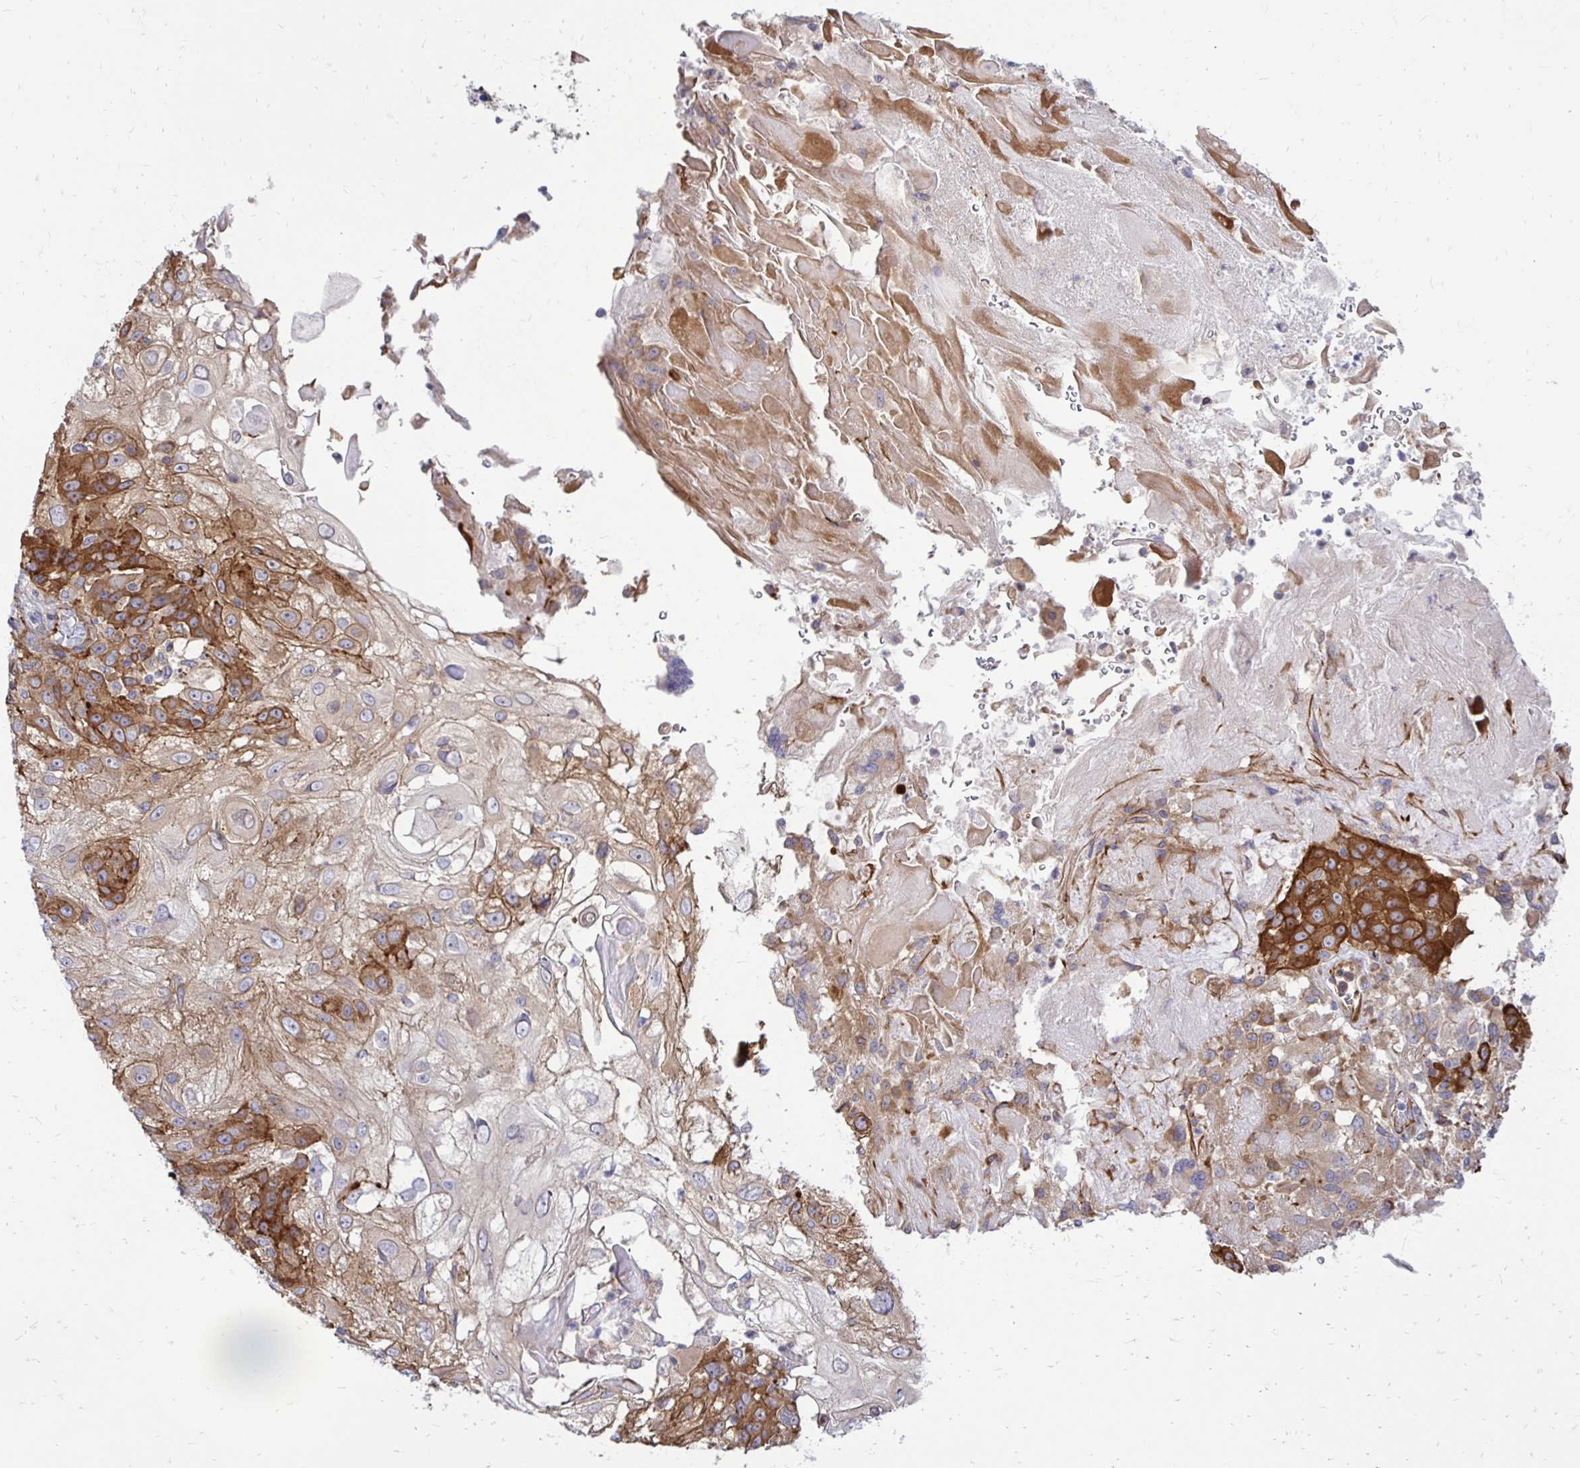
{"staining": {"intensity": "moderate", "quantity": ">75%", "location": "cytoplasmic/membranous"}, "tissue": "skin cancer", "cell_type": "Tumor cells", "image_type": "cancer", "snomed": [{"axis": "morphology", "description": "Normal tissue, NOS"}, {"axis": "morphology", "description": "Squamous cell carcinoma, NOS"}, {"axis": "topography", "description": "Skin"}], "caption": "Immunohistochemistry (DAB (3,3'-diaminobenzidine)) staining of human skin squamous cell carcinoma demonstrates moderate cytoplasmic/membranous protein expression in about >75% of tumor cells.", "gene": "CTPS1", "patient": {"sex": "female", "age": 83}}